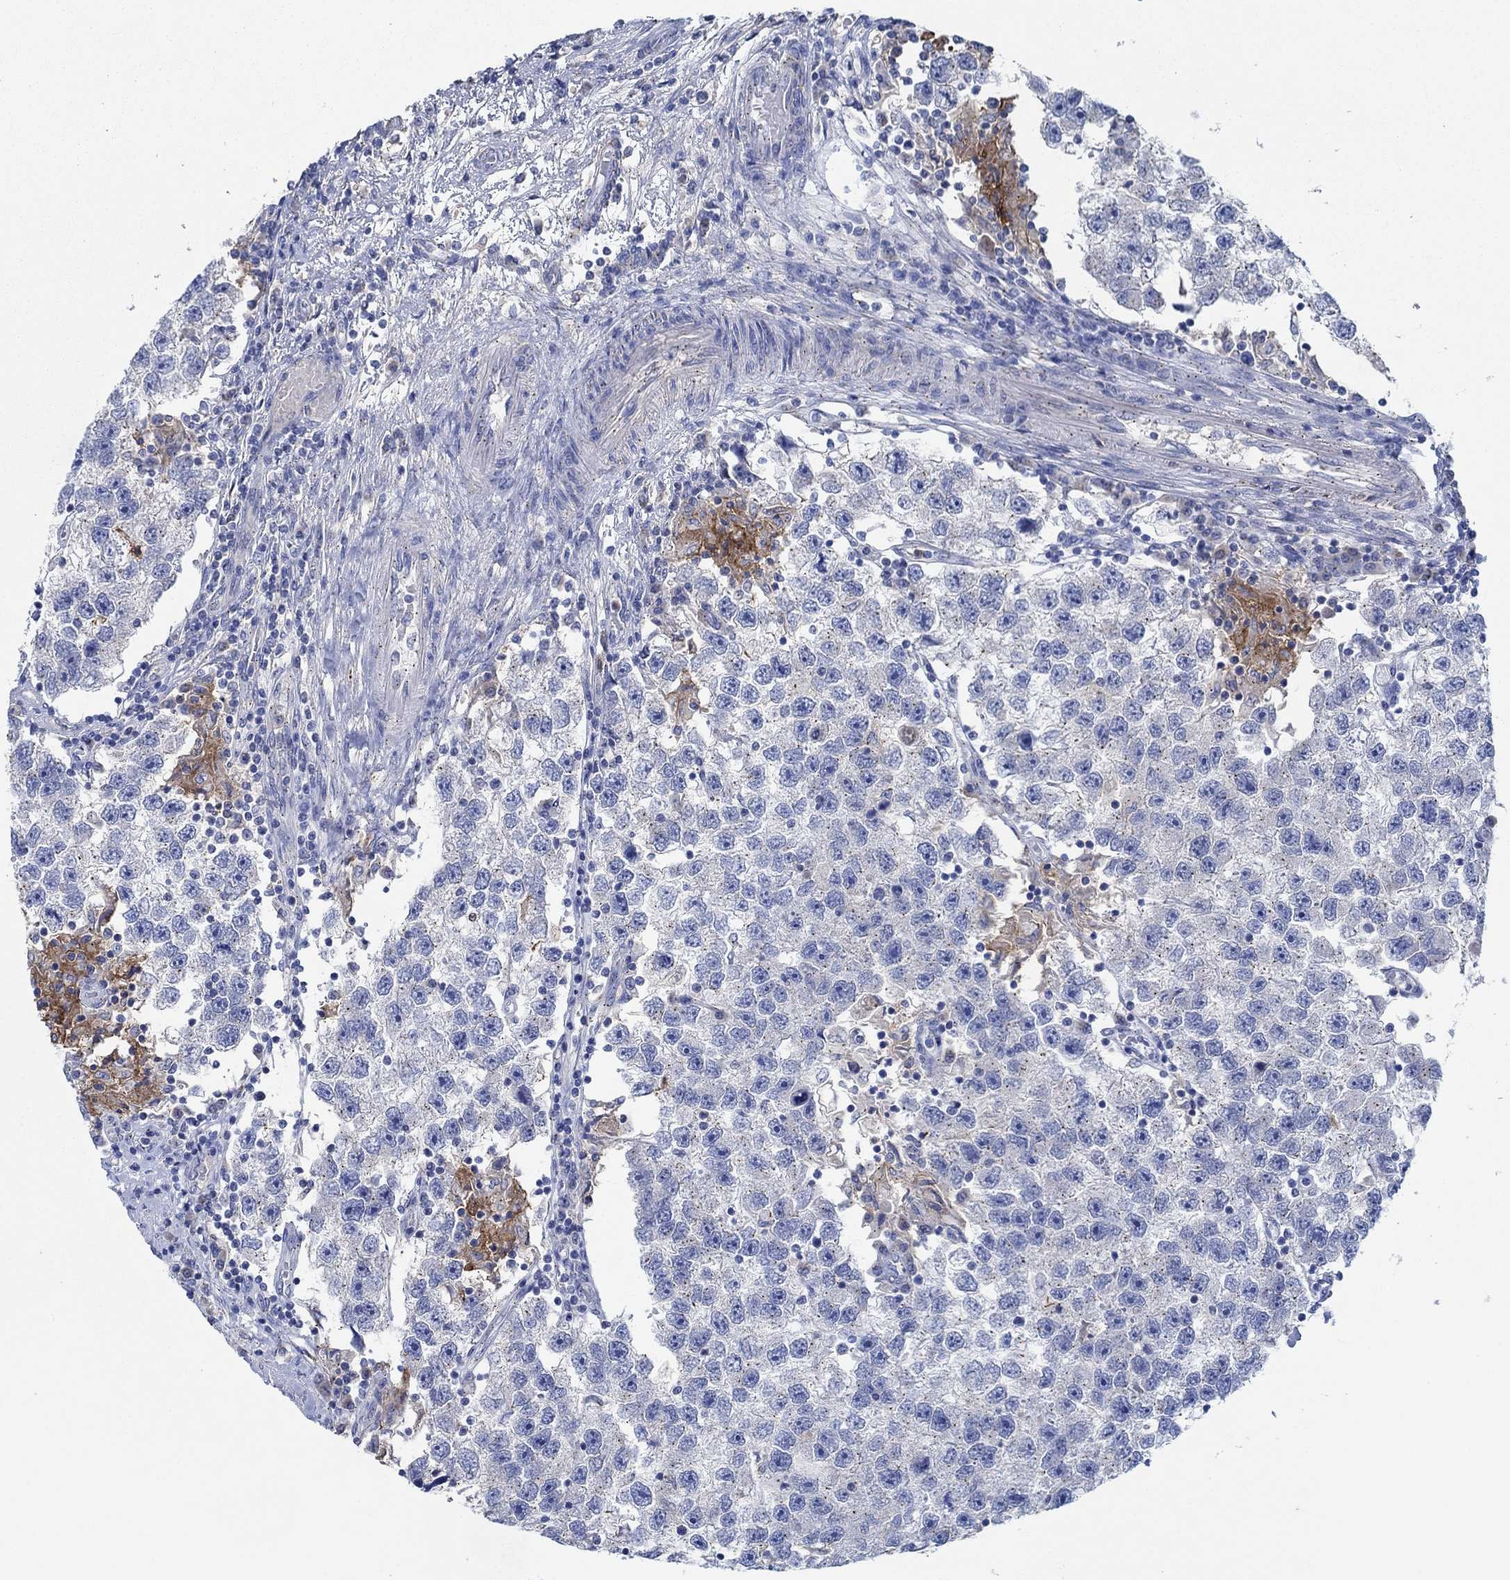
{"staining": {"intensity": "negative", "quantity": "none", "location": "none"}, "tissue": "testis cancer", "cell_type": "Tumor cells", "image_type": "cancer", "snomed": [{"axis": "morphology", "description": "Seminoma, NOS"}, {"axis": "topography", "description": "Testis"}], "caption": "Testis seminoma was stained to show a protein in brown. There is no significant positivity in tumor cells.", "gene": "CPM", "patient": {"sex": "male", "age": 26}}